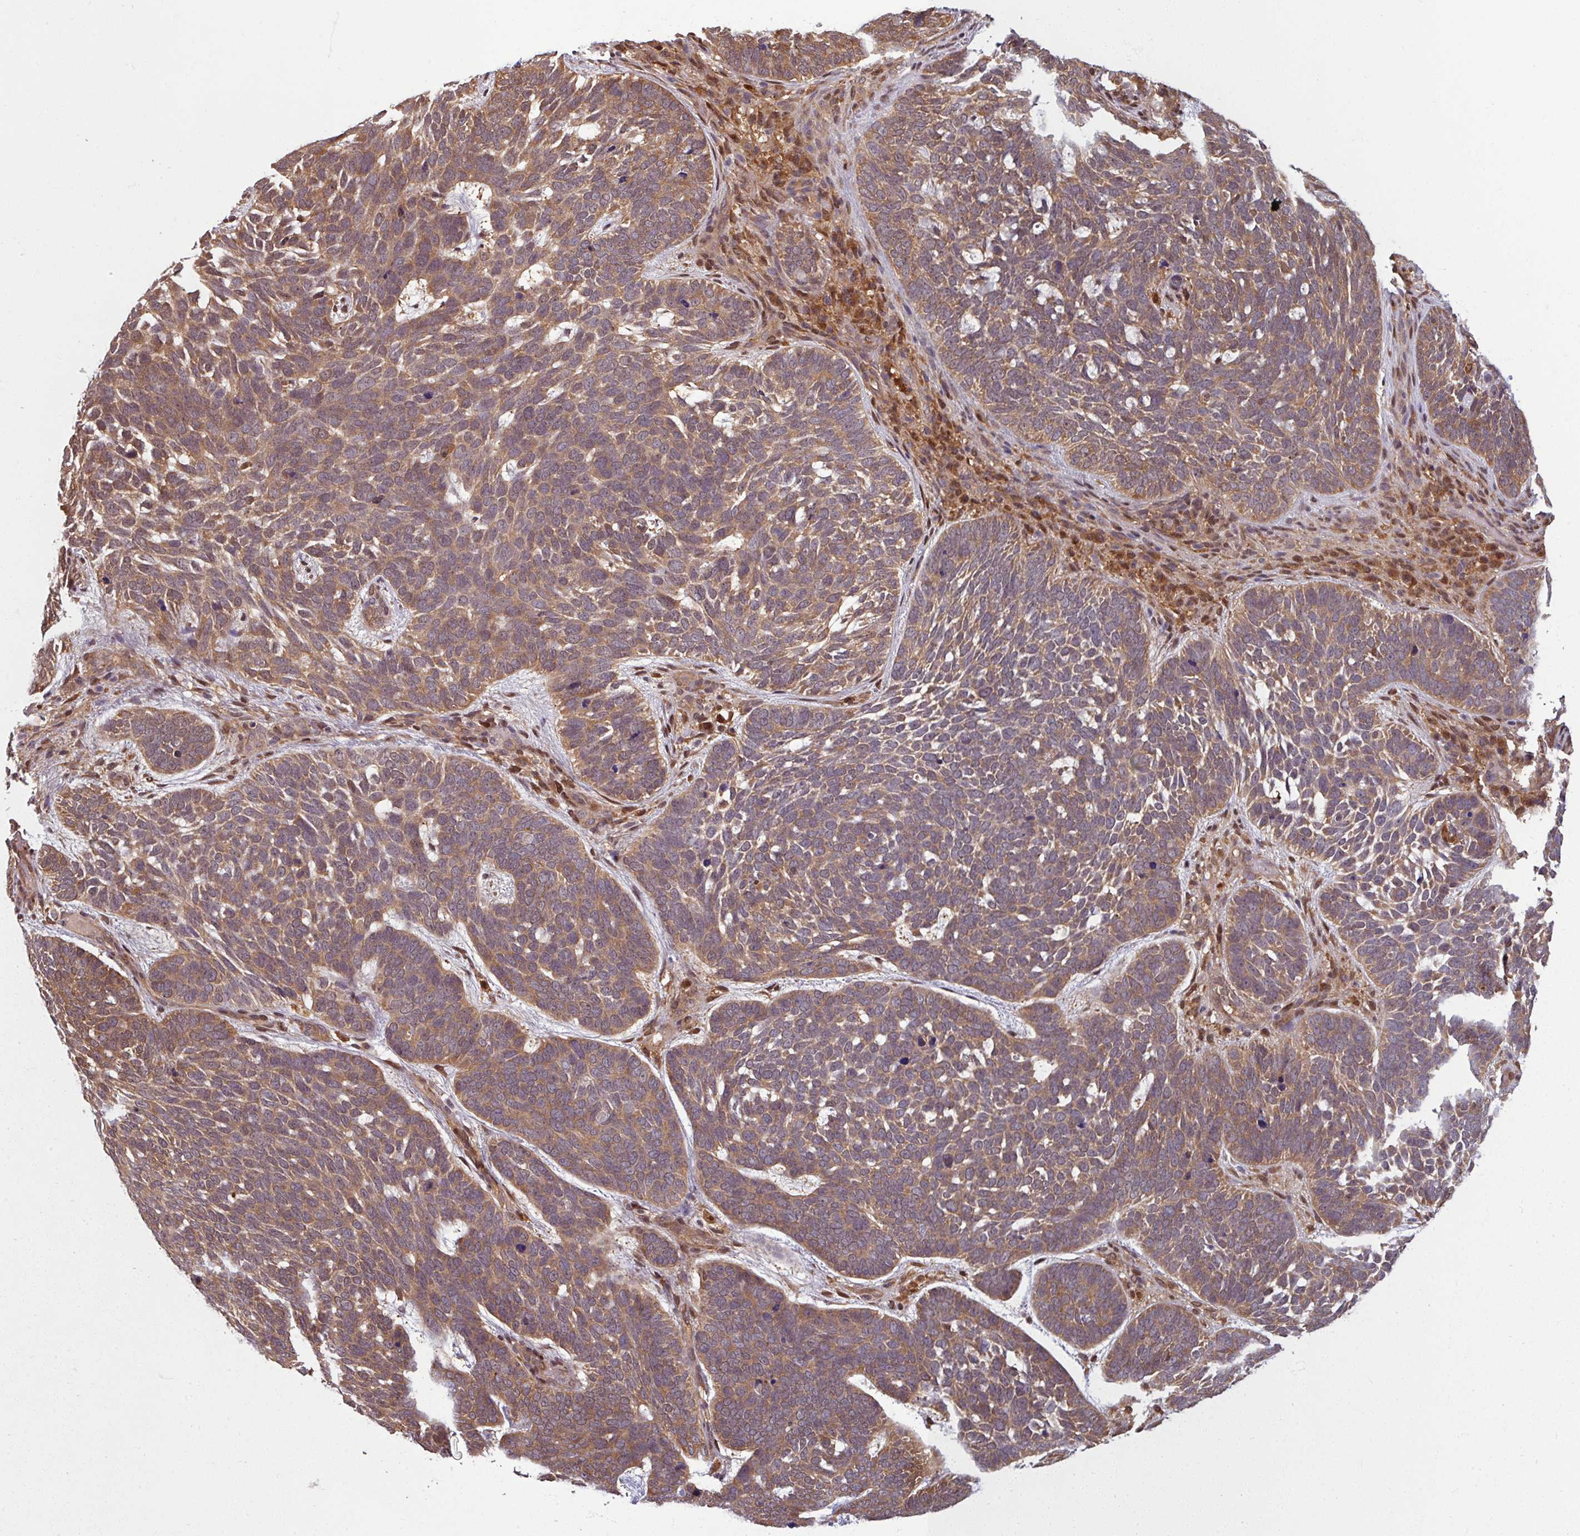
{"staining": {"intensity": "moderate", "quantity": ">75%", "location": "cytoplasmic/membranous"}, "tissue": "skin cancer", "cell_type": "Tumor cells", "image_type": "cancer", "snomed": [{"axis": "morphology", "description": "Basal cell carcinoma"}, {"axis": "topography", "description": "Skin"}], "caption": "A high-resolution photomicrograph shows IHC staining of skin cancer (basal cell carcinoma), which reveals moderate cytoplasmic/membranous positivity in about >75% of tumor cells.", "gene": "KCTD11", "patient": {"sex": "female", "age": 85}}